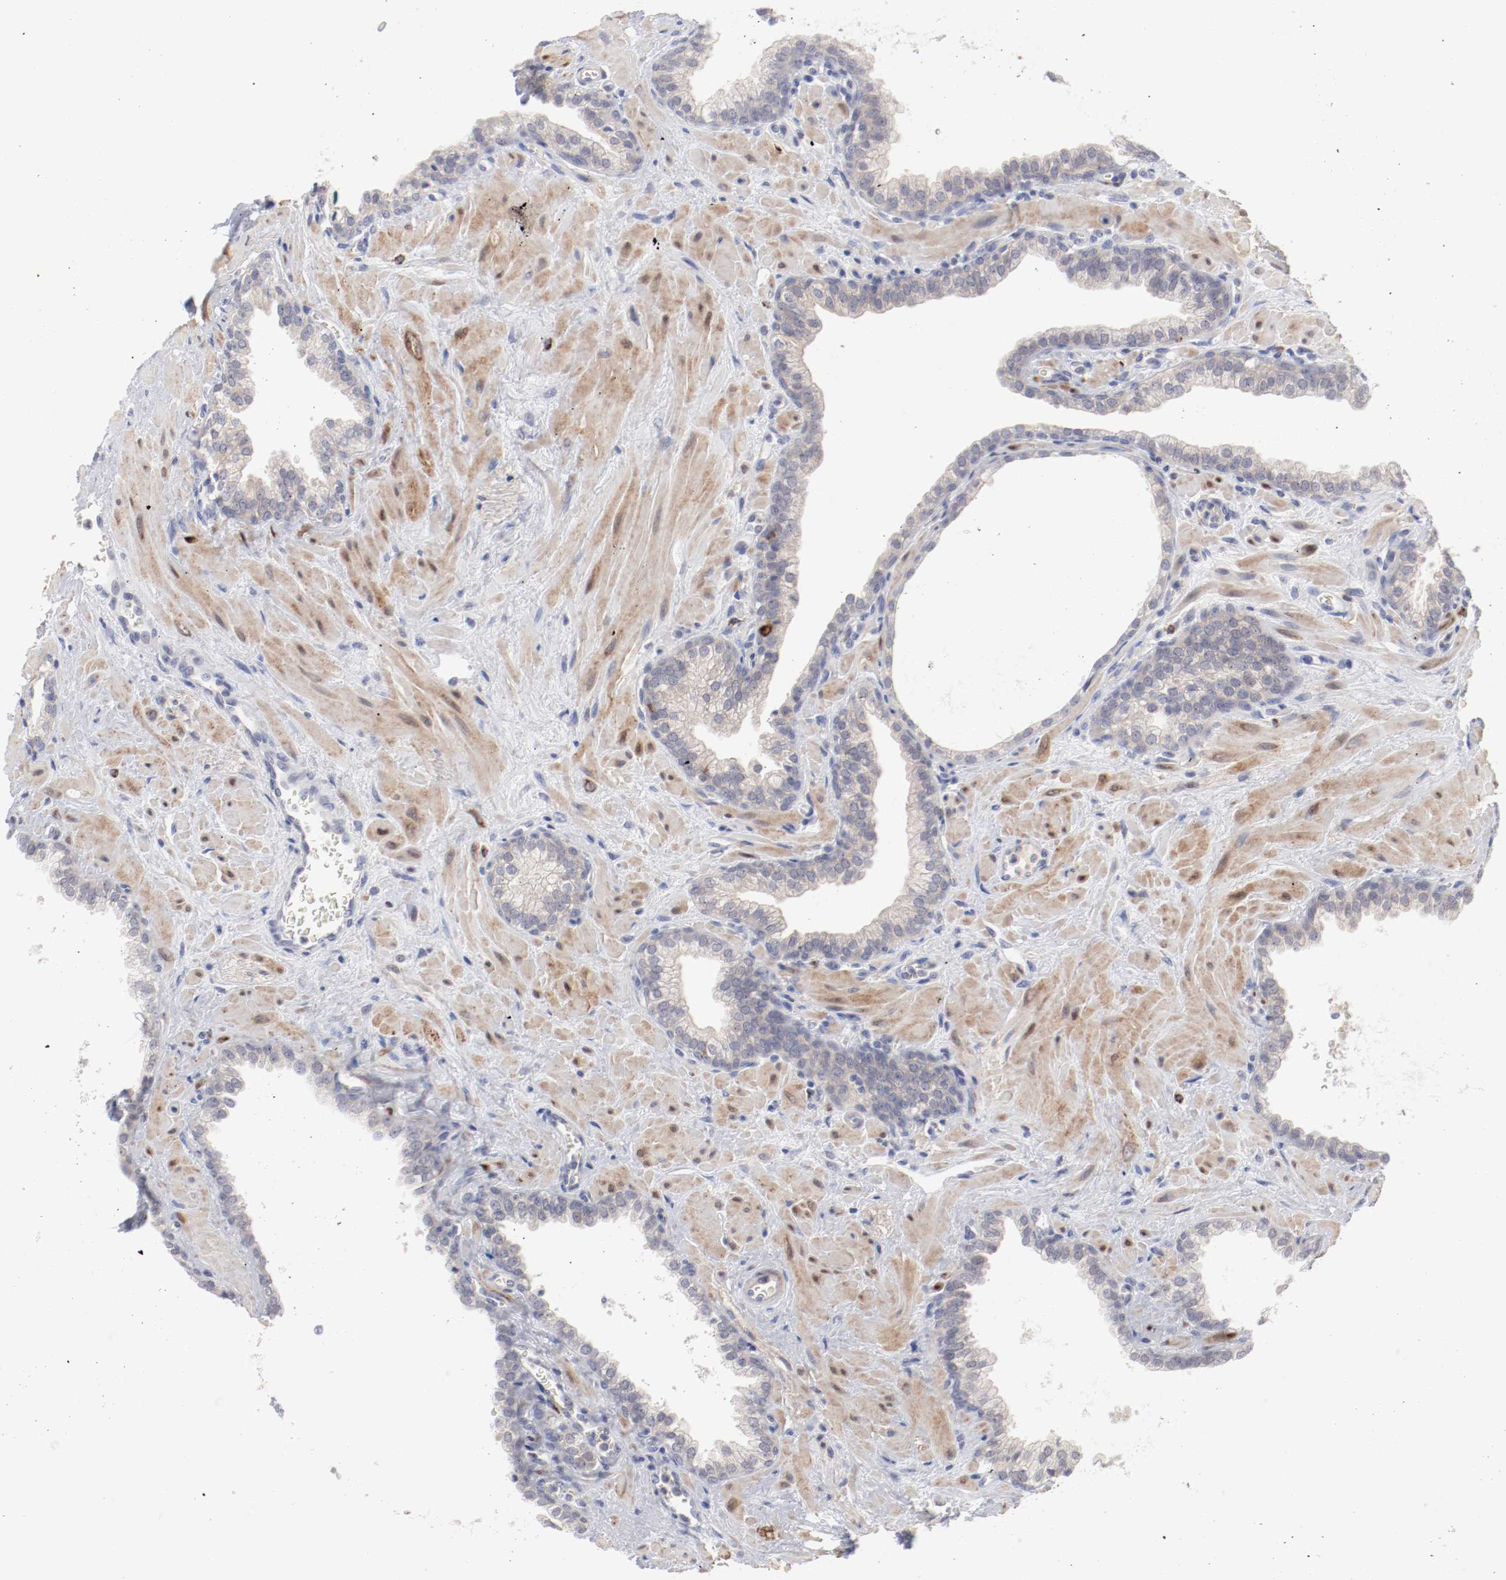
{"staining": {"intensity": "weak", "quantity": "25%-75%", "location": "cytoplasmic/membranous"}, "tissue": "prostate", "cell_type": "Glandular cells", "image_type": "normal", "snomed": [{"axis": "morphology", "description": "Normal tissue, NOS"}, {"axis": "topography", "description": "Prostate"}], "caption": "Immunohistochemistry image of benign human prostate stained for a protein (brown), which demonstrates low levels of weak cytoplasmic/membranous staining in approximately 25%-75% of glandular cells.", "gene": "SH3BGR", "patient": {"sex": "male", "age": 60}}